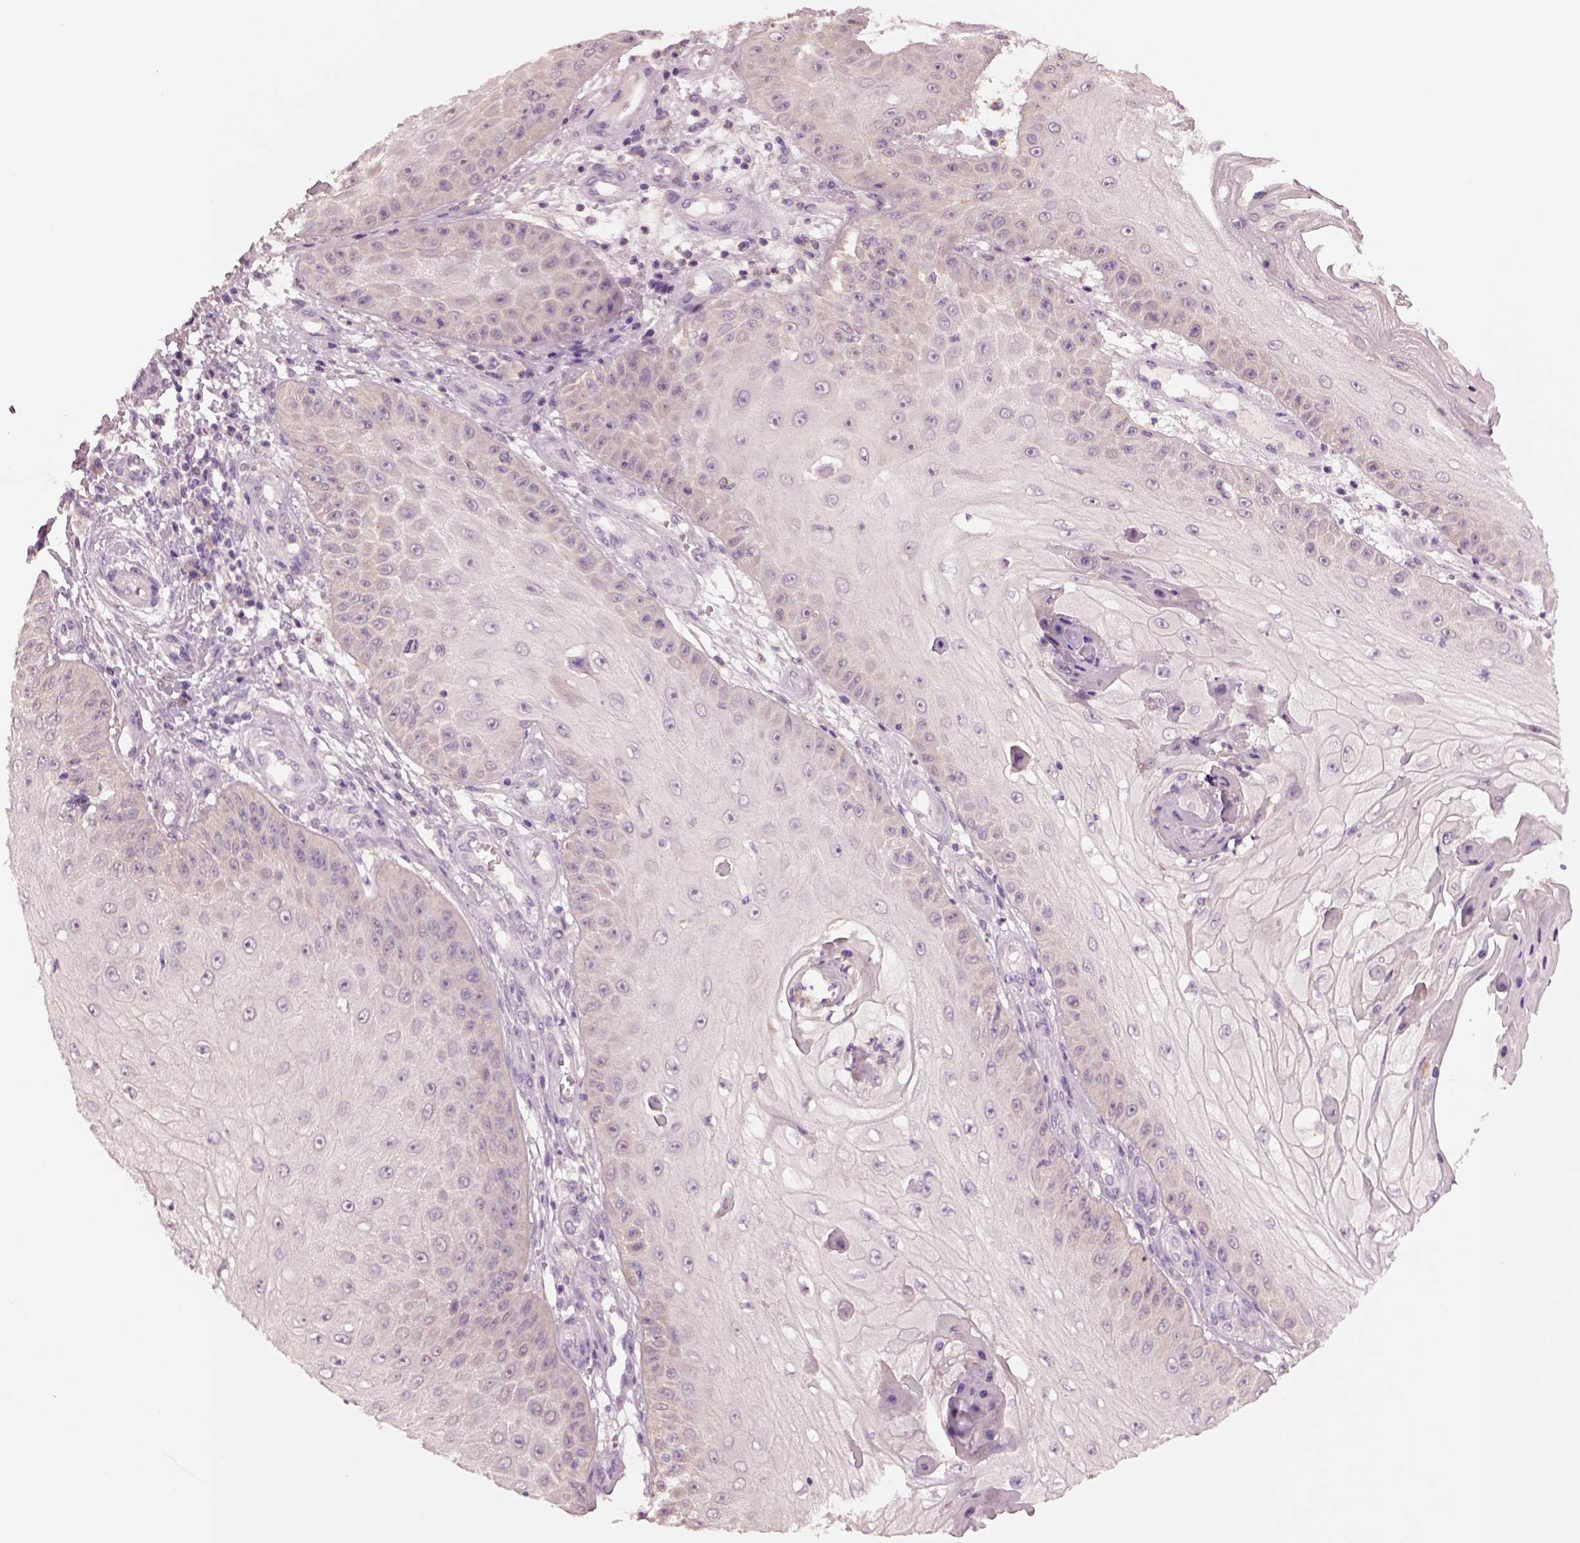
{"staining": {"intensity": "negative", "quantity": "none", "location": "none"}, "tissue": "skin cancer", "cell_type": "Tumor cells", "image_type": "cancer", "snomed": [{"axis": "morphology", "description": "Squamous cell carcinoma, NOS"}, {"axis": "topography", "description": "Skin"}], "caption": "This is an immunohistochemistry micrograph of squamous cell carcinoma (skin). There is no staining in tumor cells.", "gene": "CLPSL1", "patient": {"sex": "male", "age": 70}}